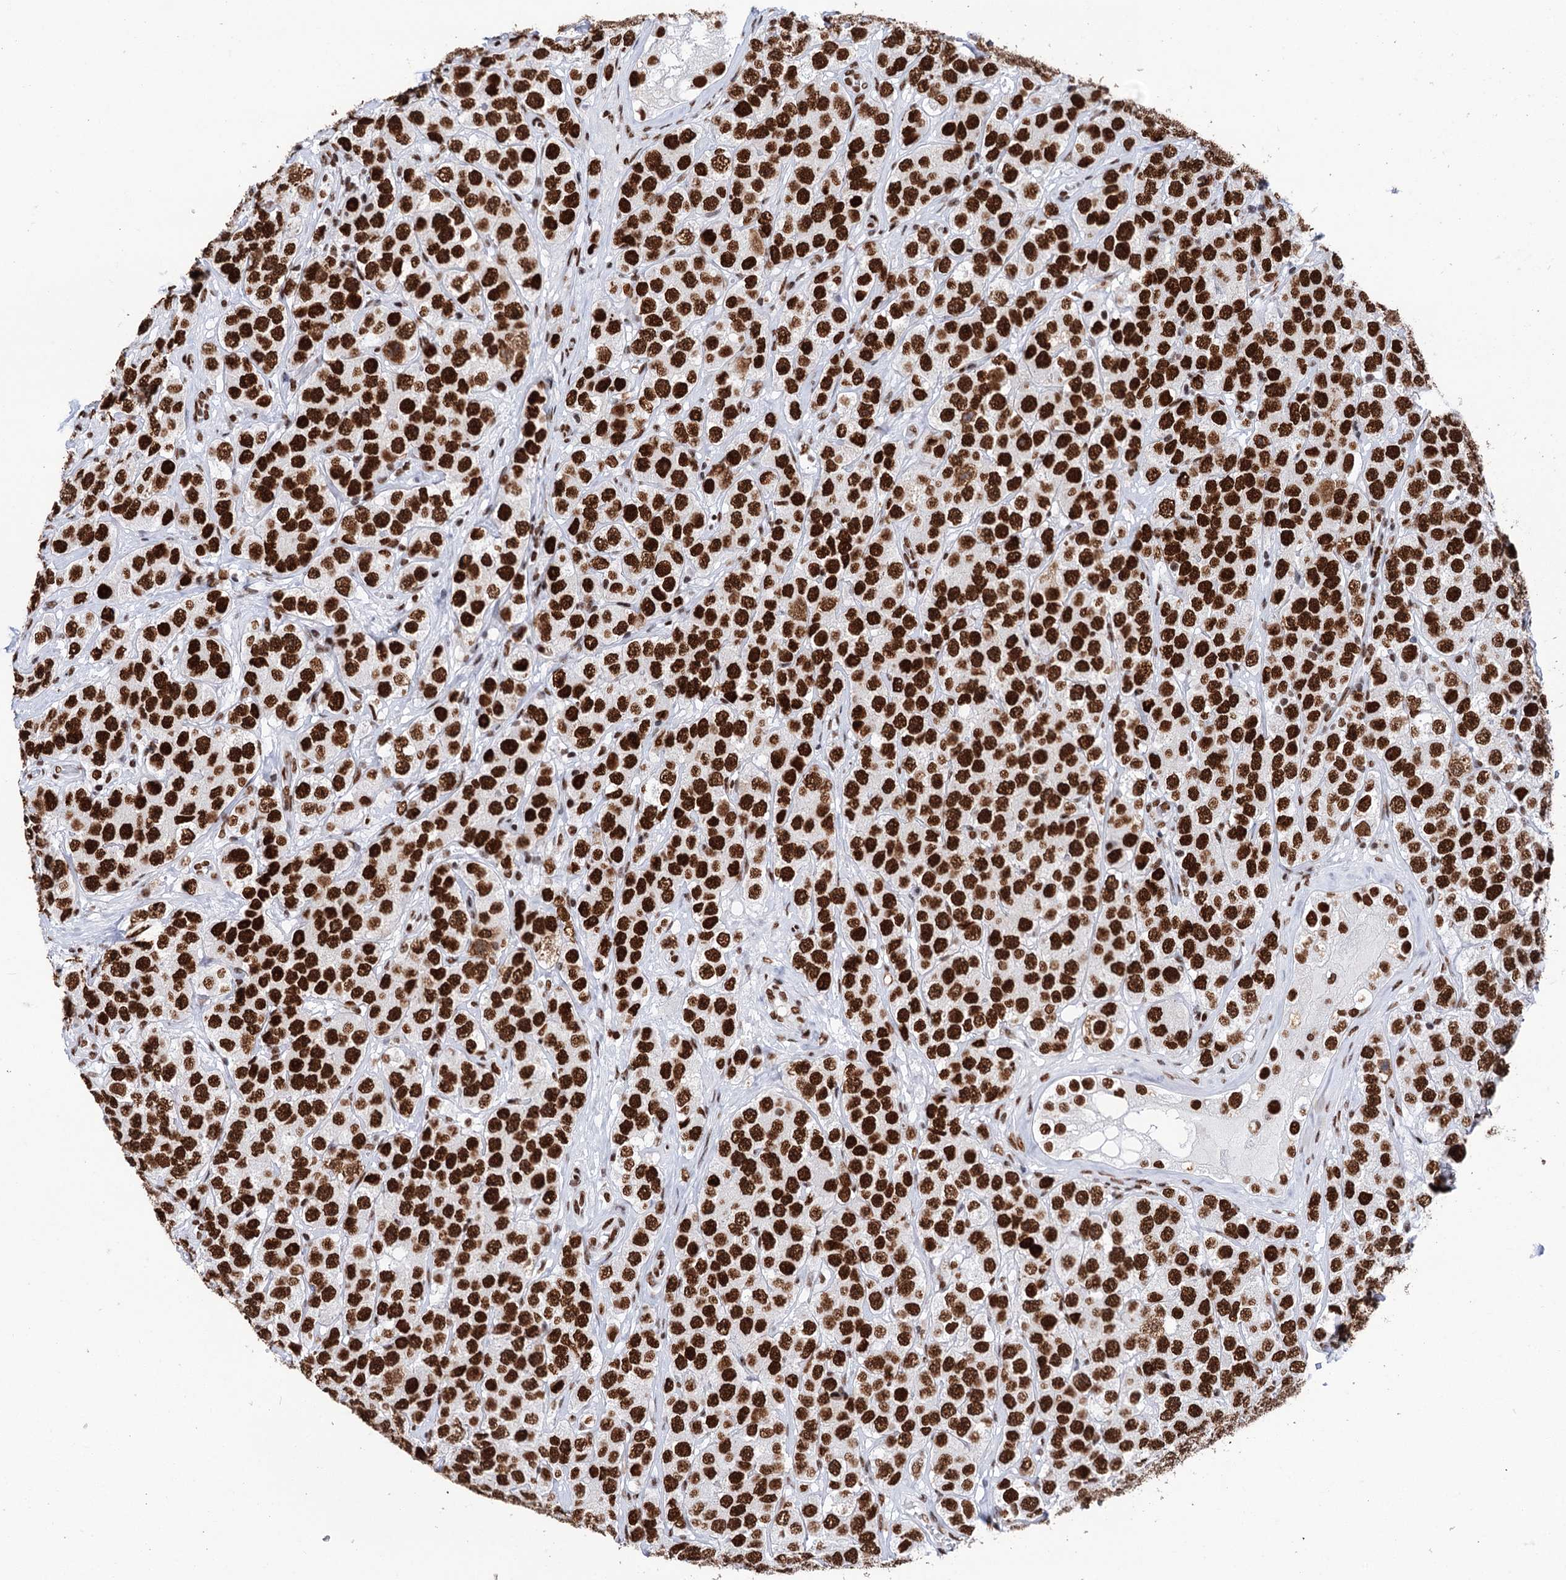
{"staining": {"intensity": "strong", "quantity": ">75%", "location": "nuclear"}, "tissue": "testis cancer", "cell_type": "Tumor cells", "image_type": "cancer", "snomed": [{"axis": "morphology", "description": "Seminoma, NOS"}, {"axis": "topography", "description": "Testis"}], "caption": "DAB (3,3'-diaminobenzidine) immunohistochemical staining of testis cancer reveals strong nuclear protein expression in approximately >75% of tumor cells. The protein is shown in brown color, while the nuclei are stained blue.", "gene": "MATR3", "patient": {"sex": "male", "age": 28}}